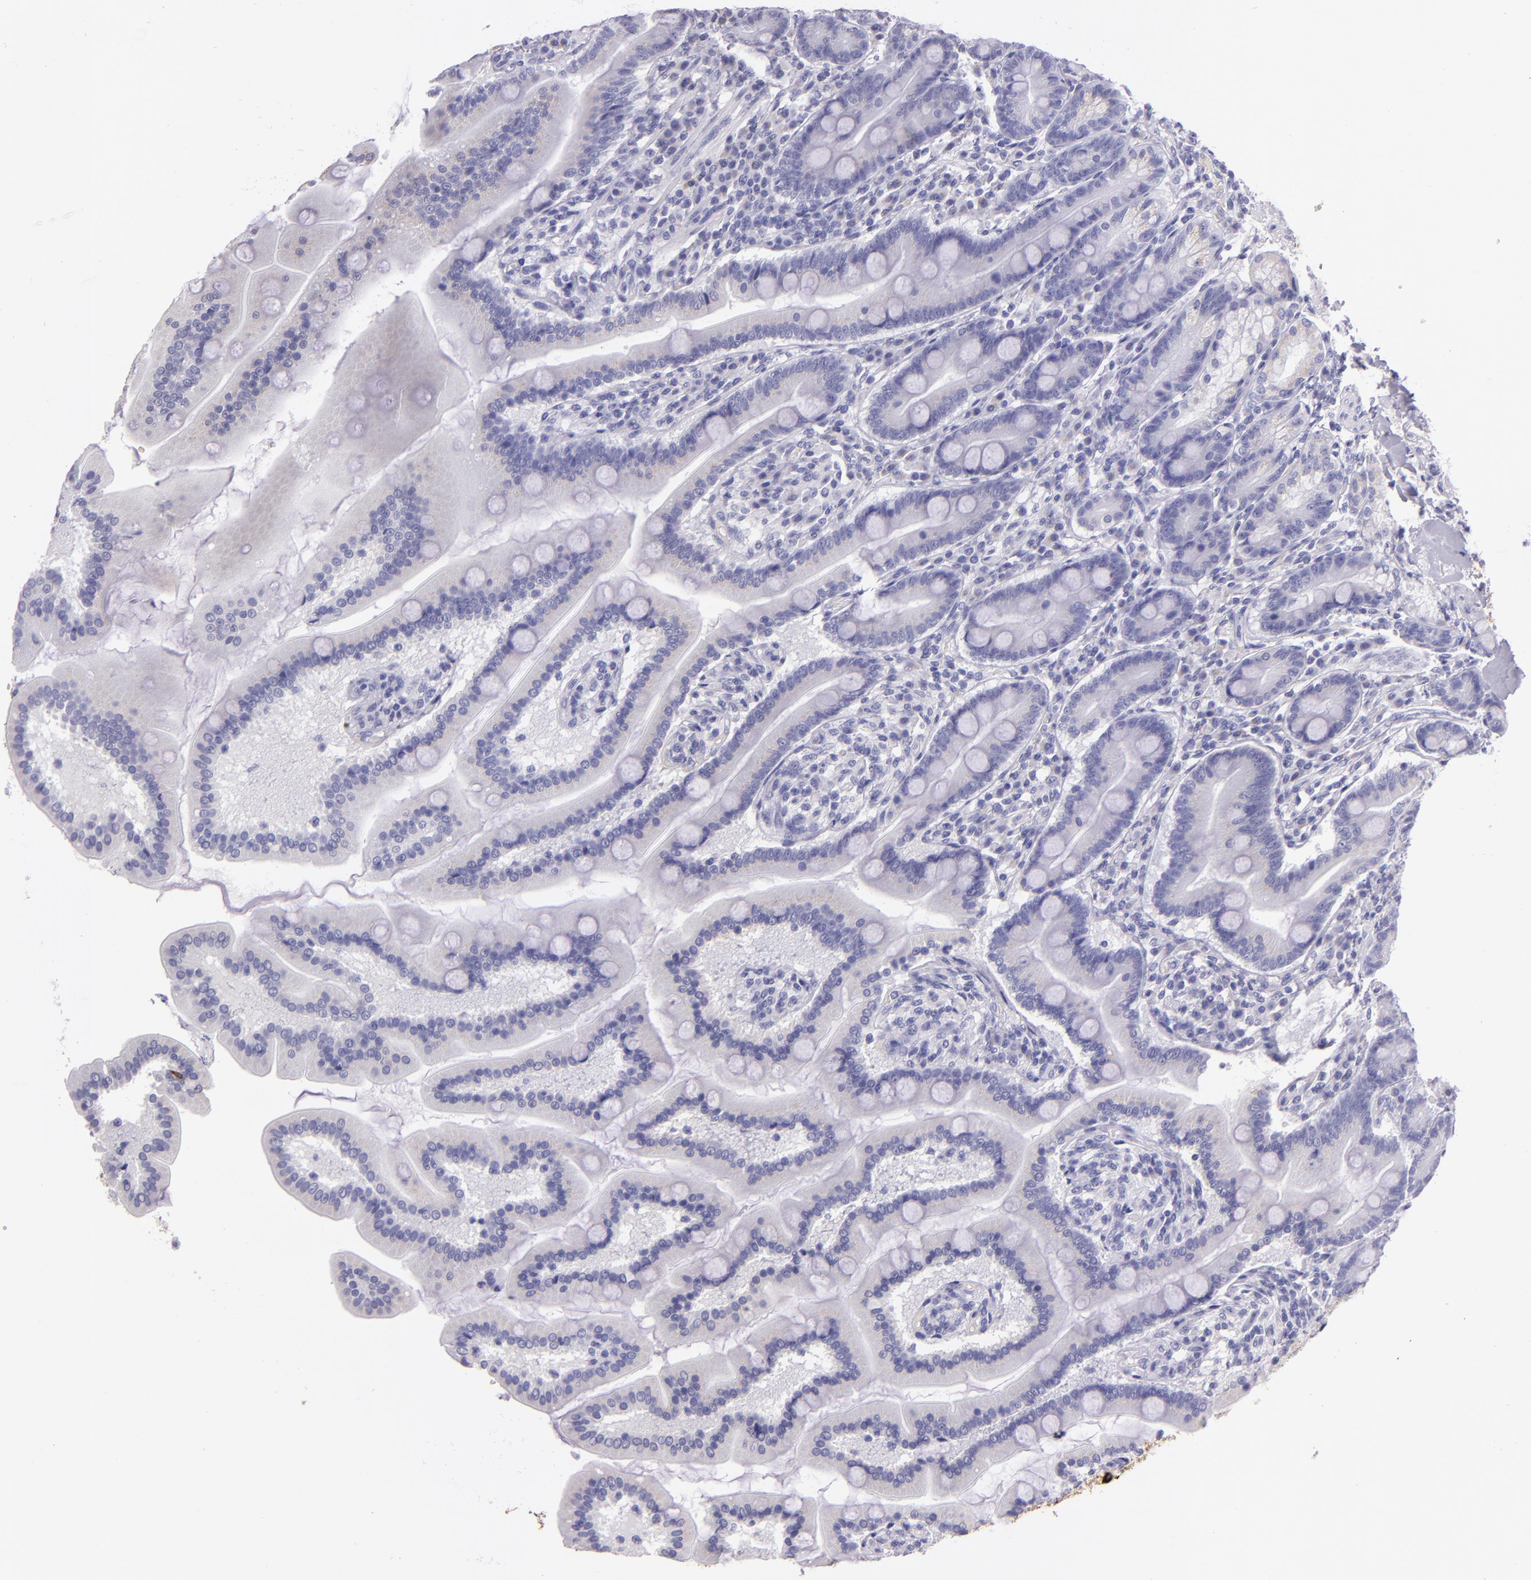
{"staining": {"intensity": "negative", "quantity": "none", "location": "none"}, "tissue": "duodenum", "cell_type": "Glandular cells", "image_type": "normal", "snomed": [{"axis": "morphology", "description": "Normal tissue, NOS"}, {"axis": "topography", "description": "Duodenum"}], "caption": "Protein analysis of unremarkable duodenum exhibits no significant expression in glandular cells.", "gene": "MUC5AC", "patient": {"sex": "female", "age": 64}}